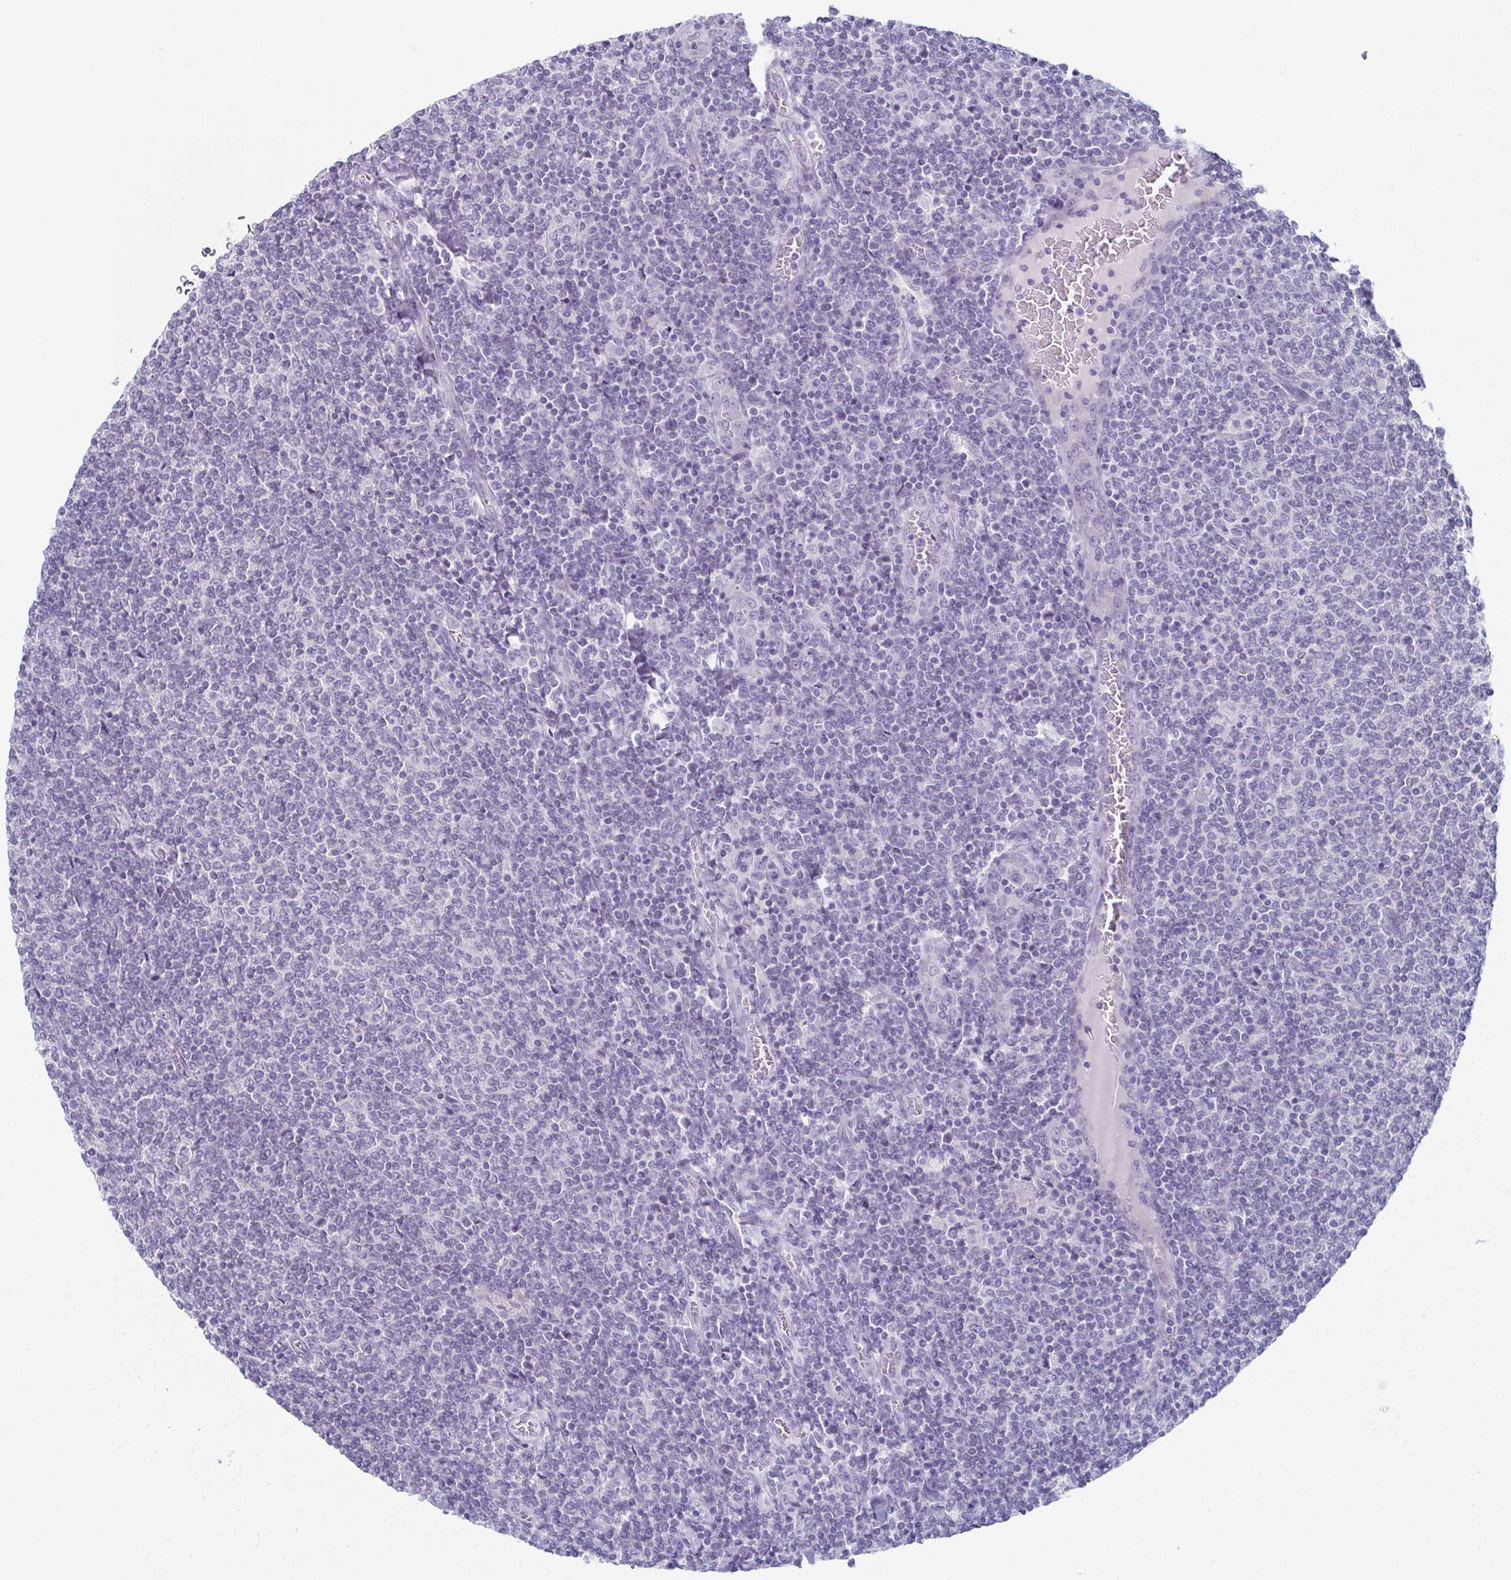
{"staining": {"intensity": "negative", "quantity": "none", "location": "none"}, "tissue": "lymphoma", "cell_type": "Tumor cells", "image_type": "cancer", "snomed": [{"axis": "morphology", "description": "Malignant lymphoma, non-Hodgkin's type, Low grade"}, {"axis": "topography", "description": "Lymph node"}], "caption": "This is an IHC image of lymphoma. There is no positivity in tumor cells.", "gene": "ENKUR", "patient": {"sex": "male", "age": 52}}